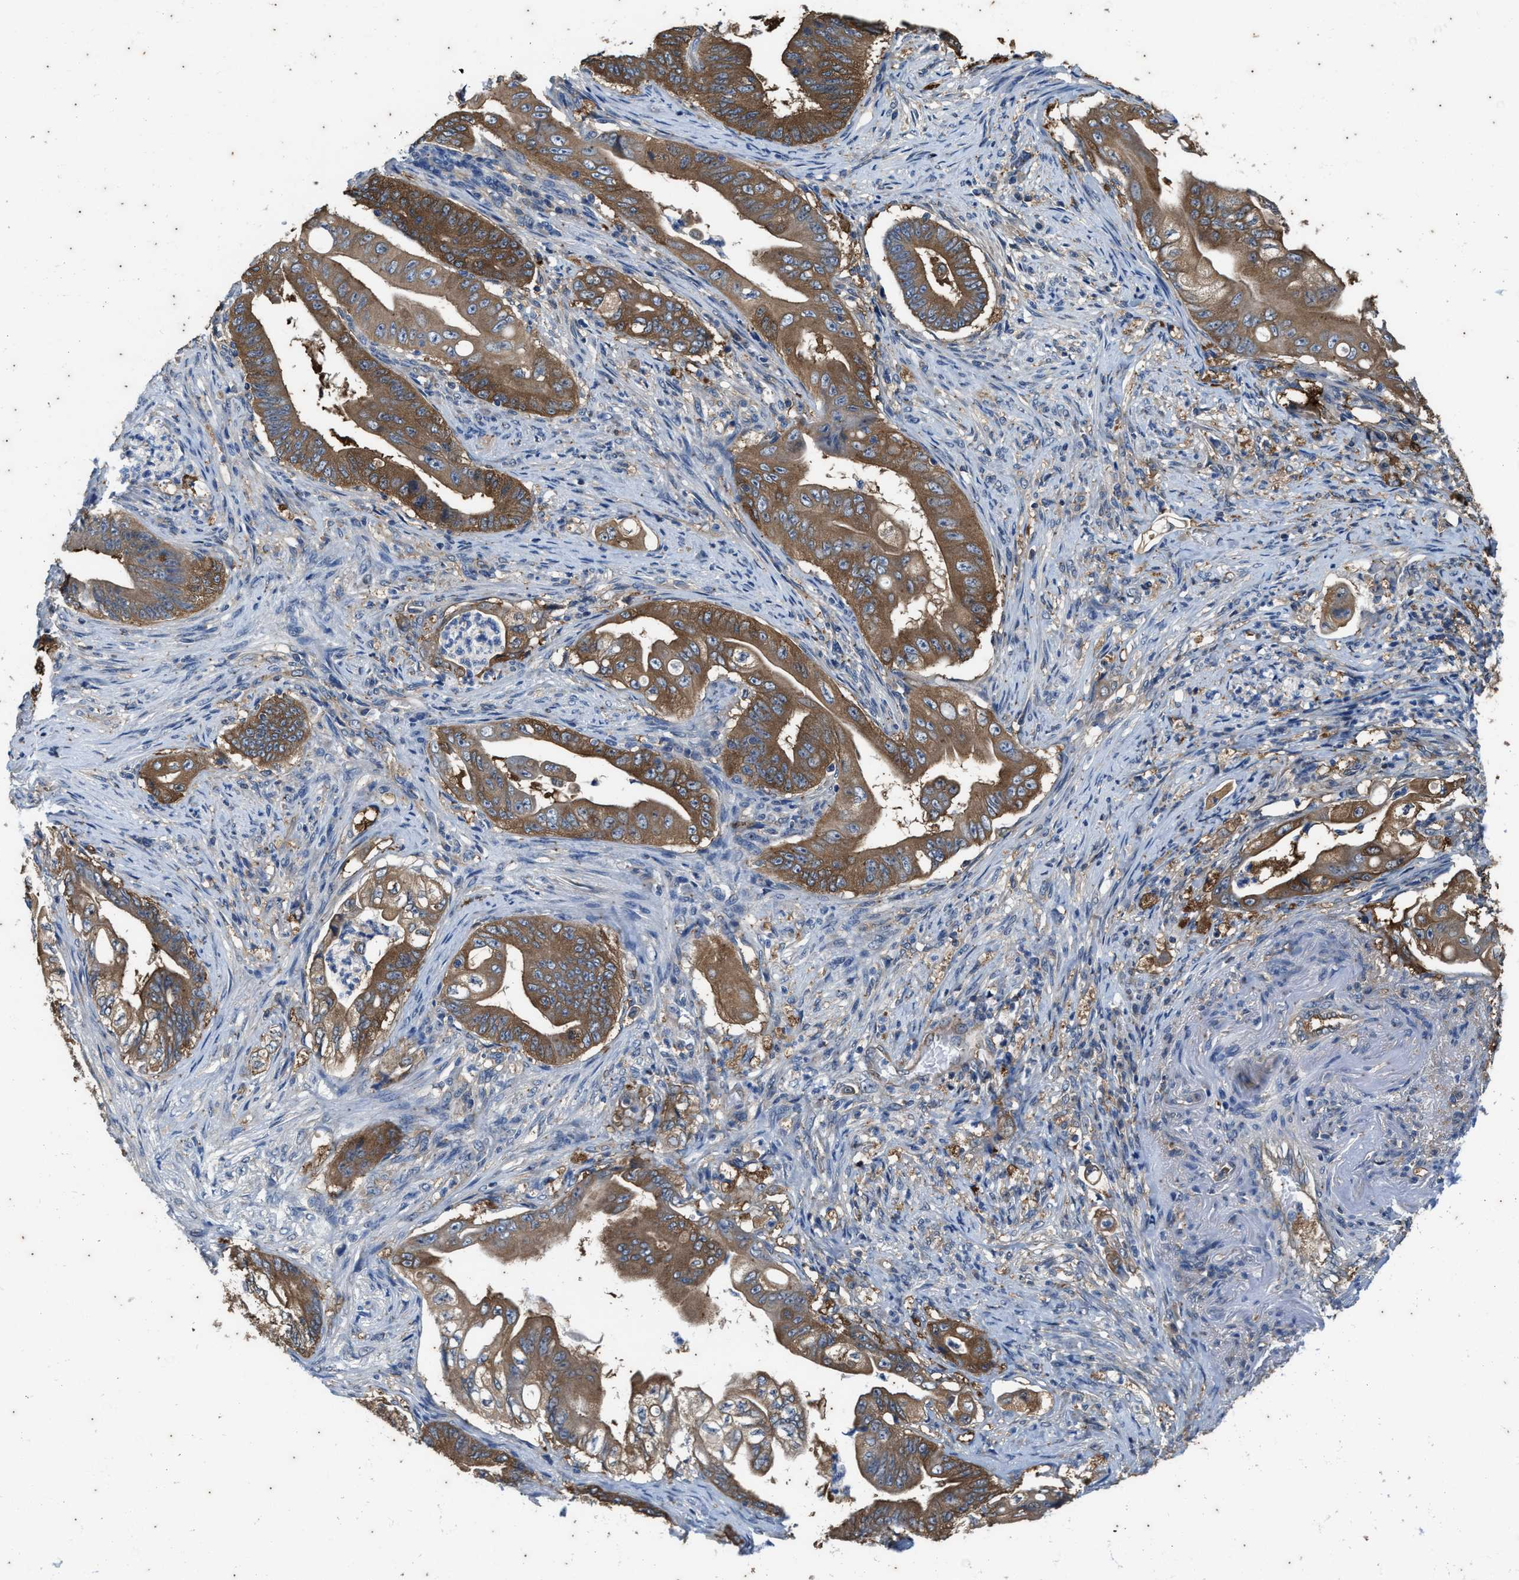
{"staining": {"intensity": "moderate", "quantity": ">75%", "location": "cytoplasmic/membranous"}, "tissue": "stomach cancer", "cell_type": "Tumor cells", "image_type": "cancer", "snomed": [{"axis": "morphology", "description": "Adenocarcinoma, NOS"}, {"axis": "topography", "description": "Stomach"}], "caption": "A histopathology image of human stomach cancer (adenocarcinoma) stained for a protein exhibits moderate cytoplasmic/membranous brown staining in tumor cells. (Stains: DAB in brown, nuclei in blue, Microscopy: brightfield microscopy at high magnification).", "gene": "COX19", "patient": {"sex": "female", "age": 73}}